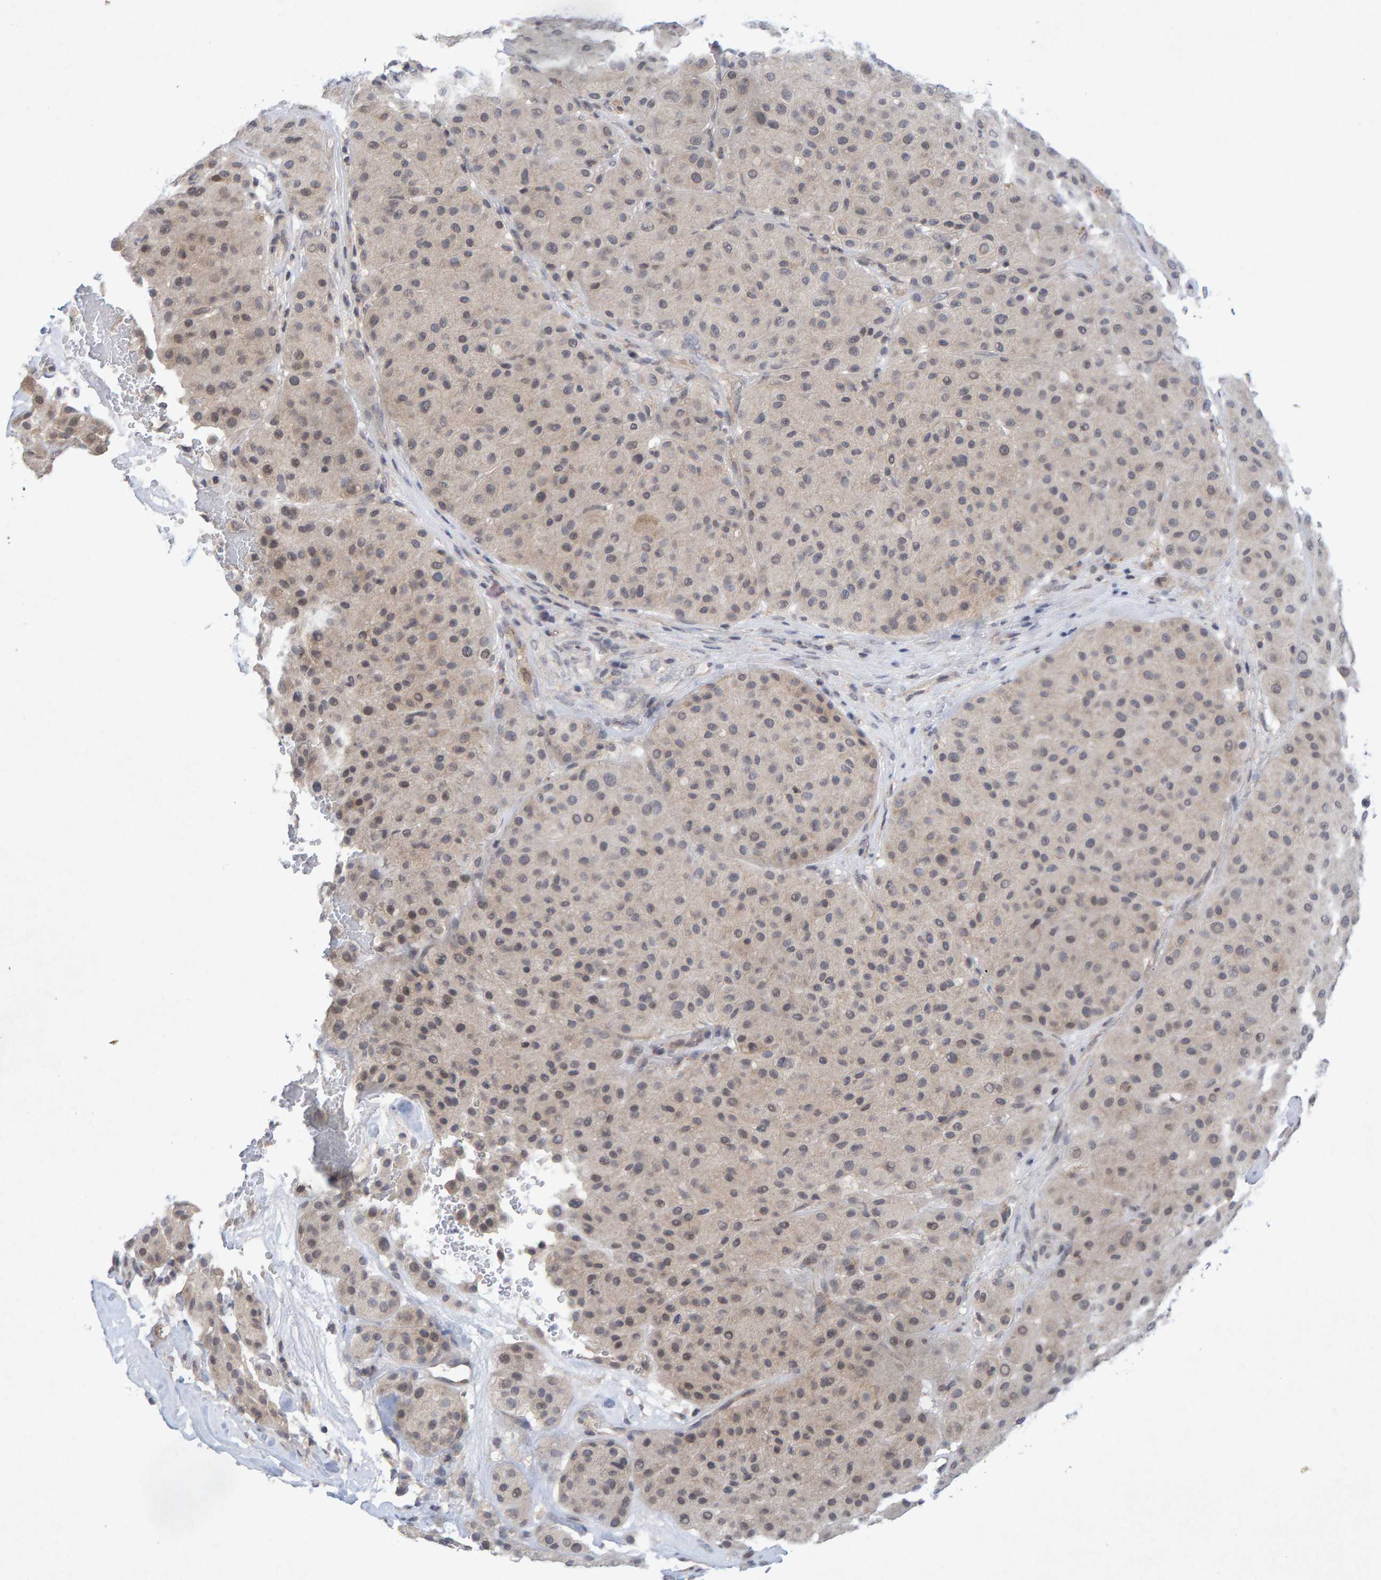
{"staining": {"intensity": "weak", "quantity": "<25%", "location": "cytoplasmic/membranous"}, "tissue": "melanoma", "cell_type": "Tumor cells", "image_type": "cancer", "snomed": [{"axis": "morphology", "description": "Normal tissue, NOS"}, {"axis": "morphology", "description": "Malignant melanoma, Metastatic site"}, {"axis": "topography", "description": "Skin"}], "caption": "There is no significant expression in tumor cells of malignant melanoma (metastatic site). The staining was performed using DAB (3,3'-diaminobenzidine) to visualize the protein expression in brown, while the nuclei were stained in blue with hematoxylin (Magnification: 20x).", "gene": "CDH2", "patient": {"sex": "male", "age": 41}}